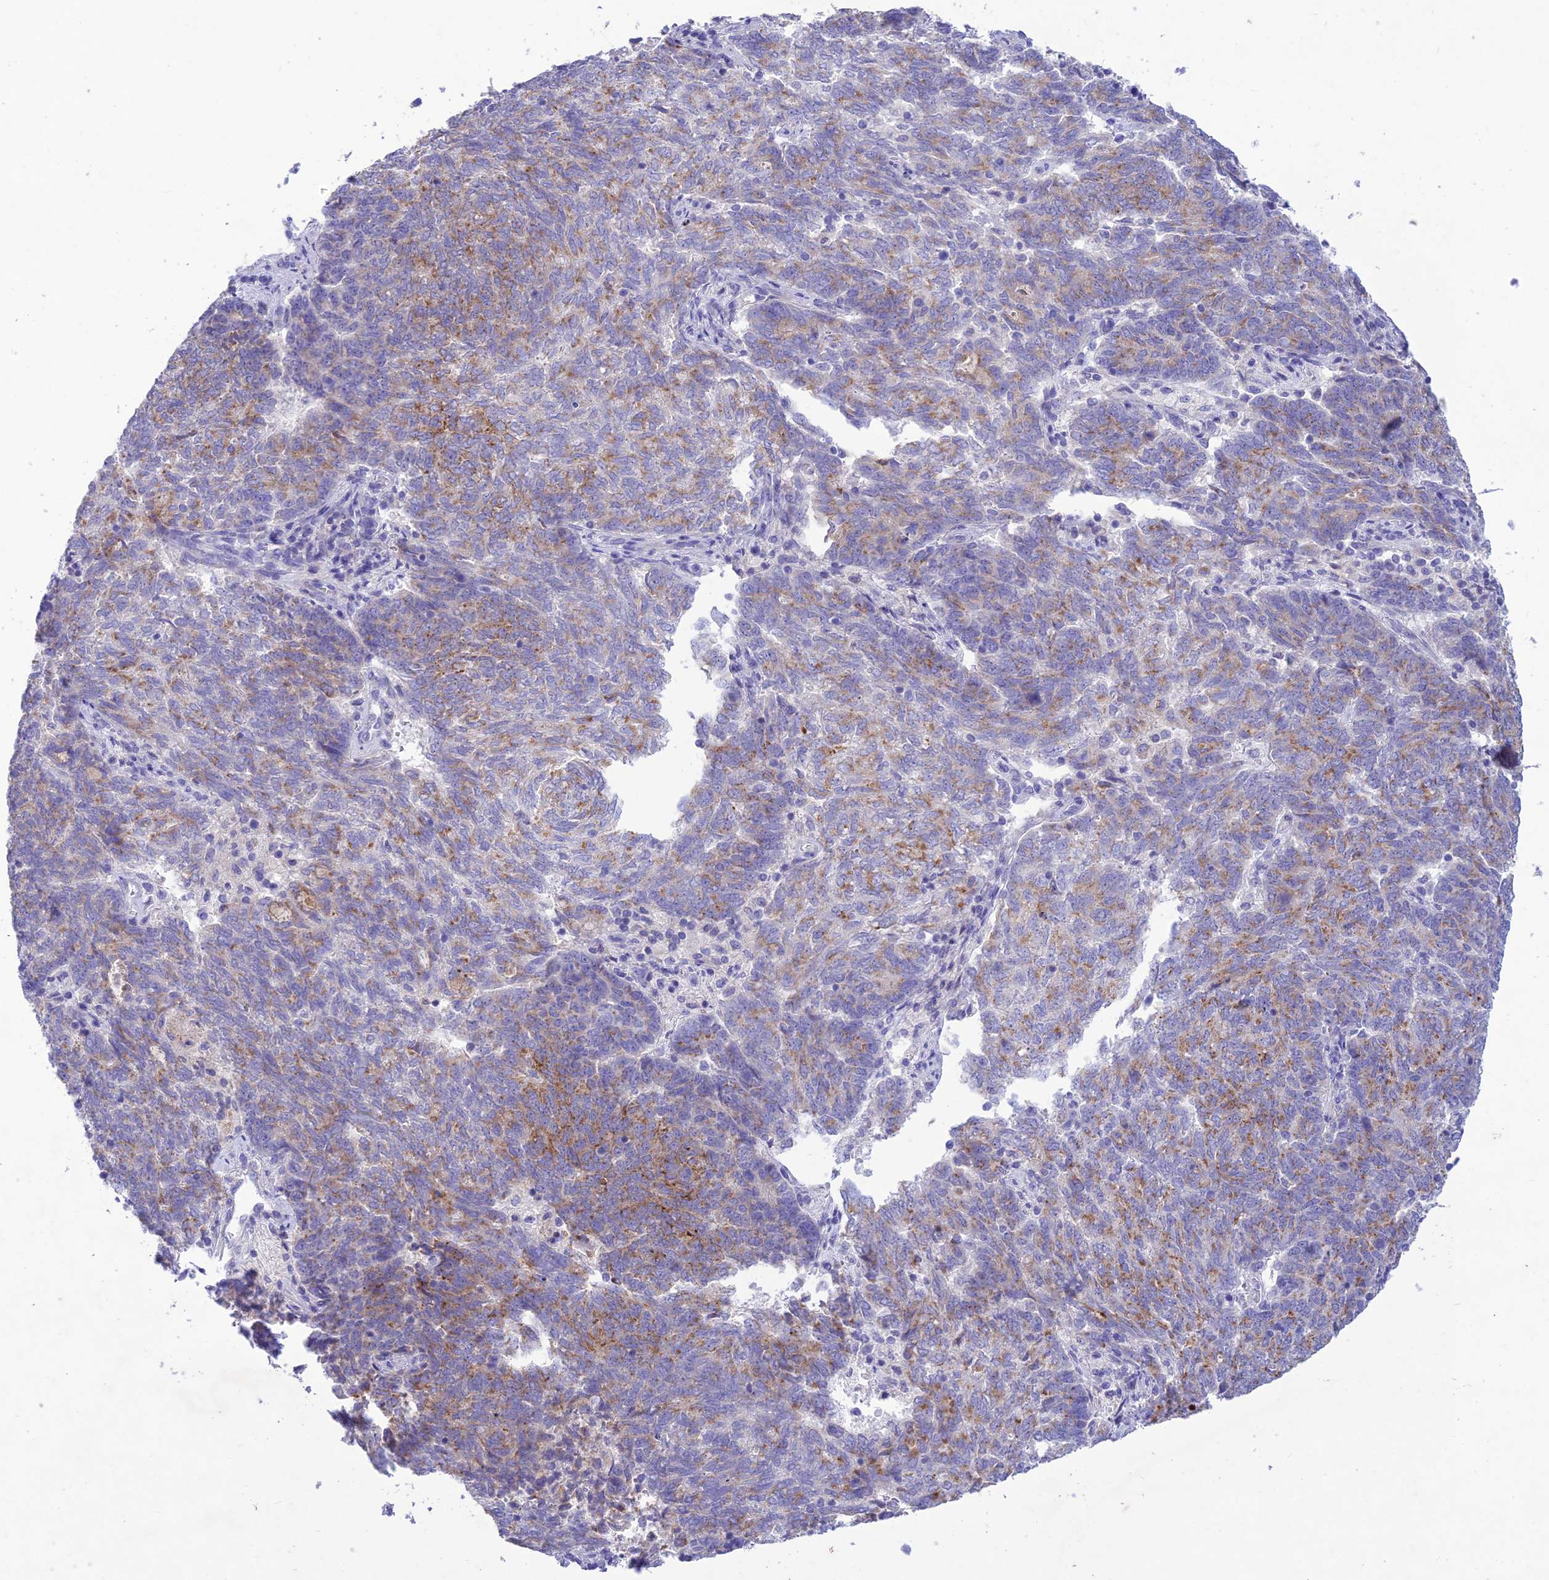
{"staining": {"intensity": "moderate", "quantity": "25%-75%", "location": "cytoplasmic/membranous"}, "tissue": "endometrial cancer", "cell_type": "Tumor cells", "image_type": "cancer", "snomed": [{"axis": "morphology", "description": "Adenocarcinoma, NOS"}, {"axis": "topography", "description": "Endometrium"}], "caption": "Endometrial cancer (adenocarcinoma) tissue demonstrates moderate cytoplasmic/membranous positivity in approximately 25%-75% of tumor cells", "gene": "SLC13A5", "patient": {"sex": "female", "age": 80}}